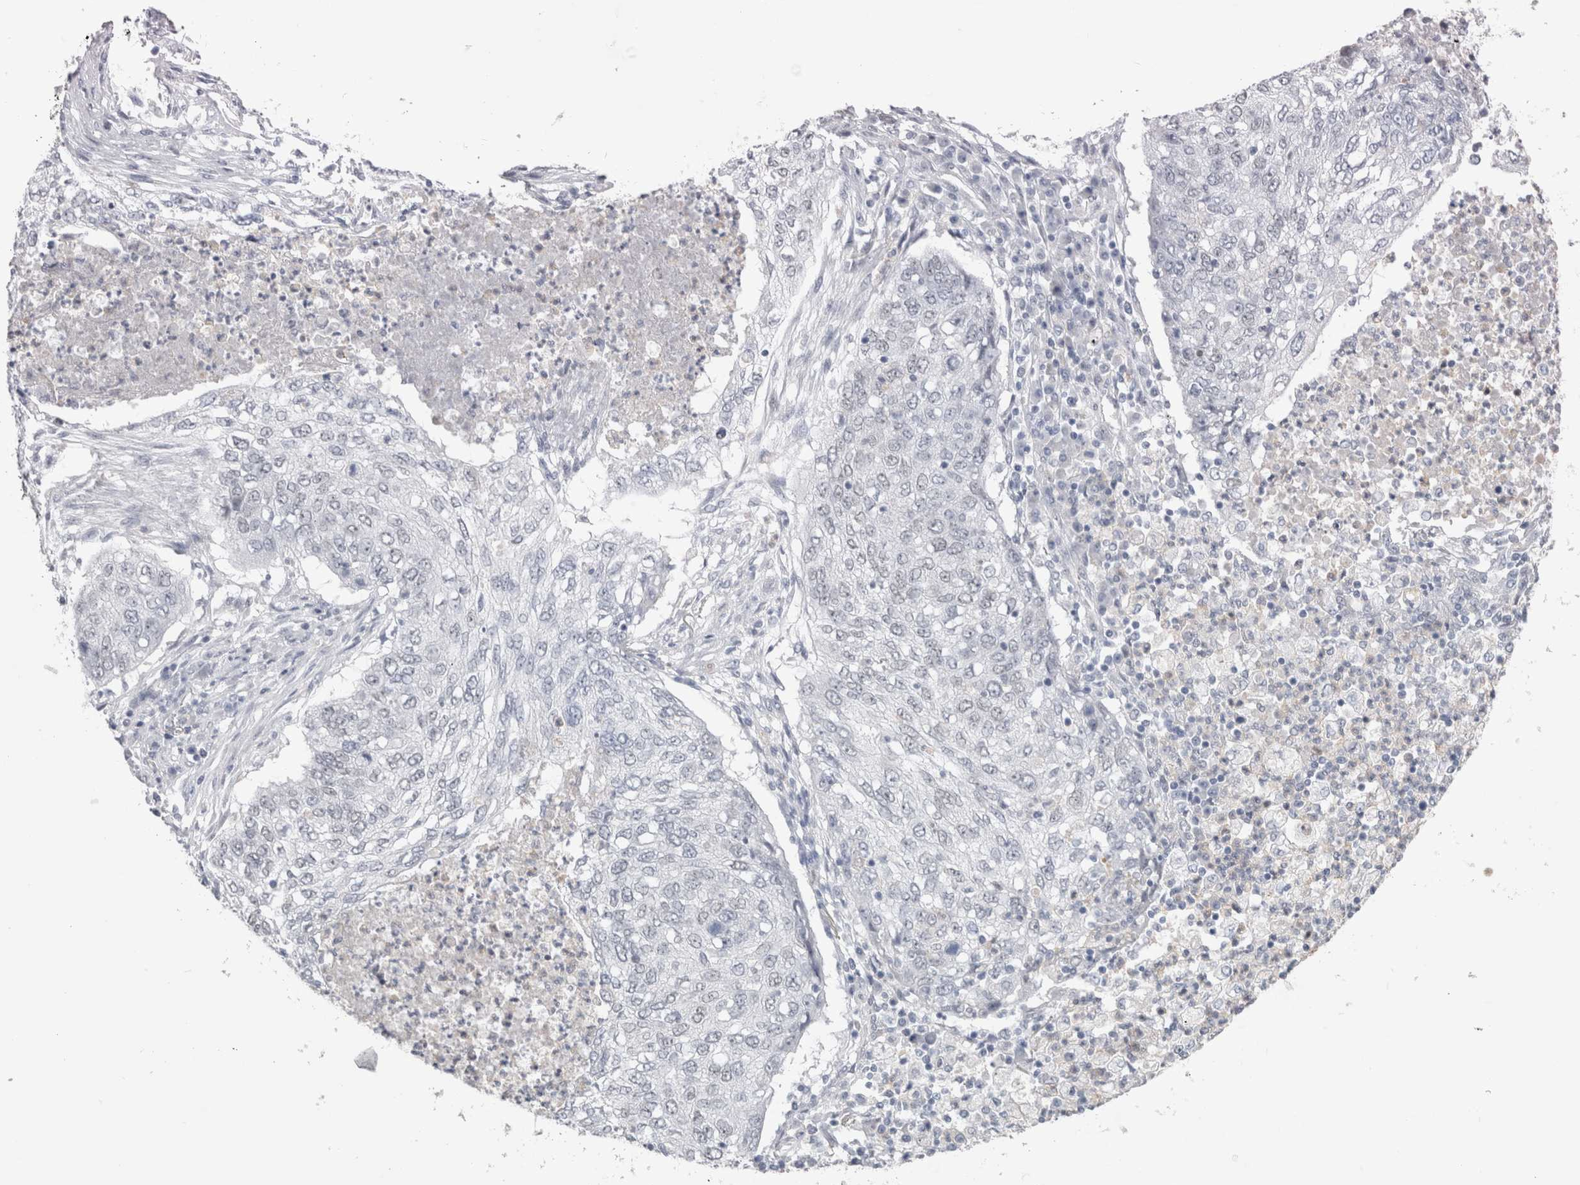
{"staining": {"intensity": "negative", "quantity": "none", "location": "none"}, "tissue": "lung cancer", "cell_type": "Tumor cells", "image_type": "cancer", "snomed": [{"axis": "morphology", "description": "Squamous cell carcinoma, NOS"}, {"axis": "topography", "description": "Lung"}], "caption": "Human lung cancer (squamous cell carcinoma) stained for a protein using immunohistochemistry (IHC) shows no expression in tumor cells.", "gene": "PLIN1", "patient": {"sex": "female", "age": 63}}